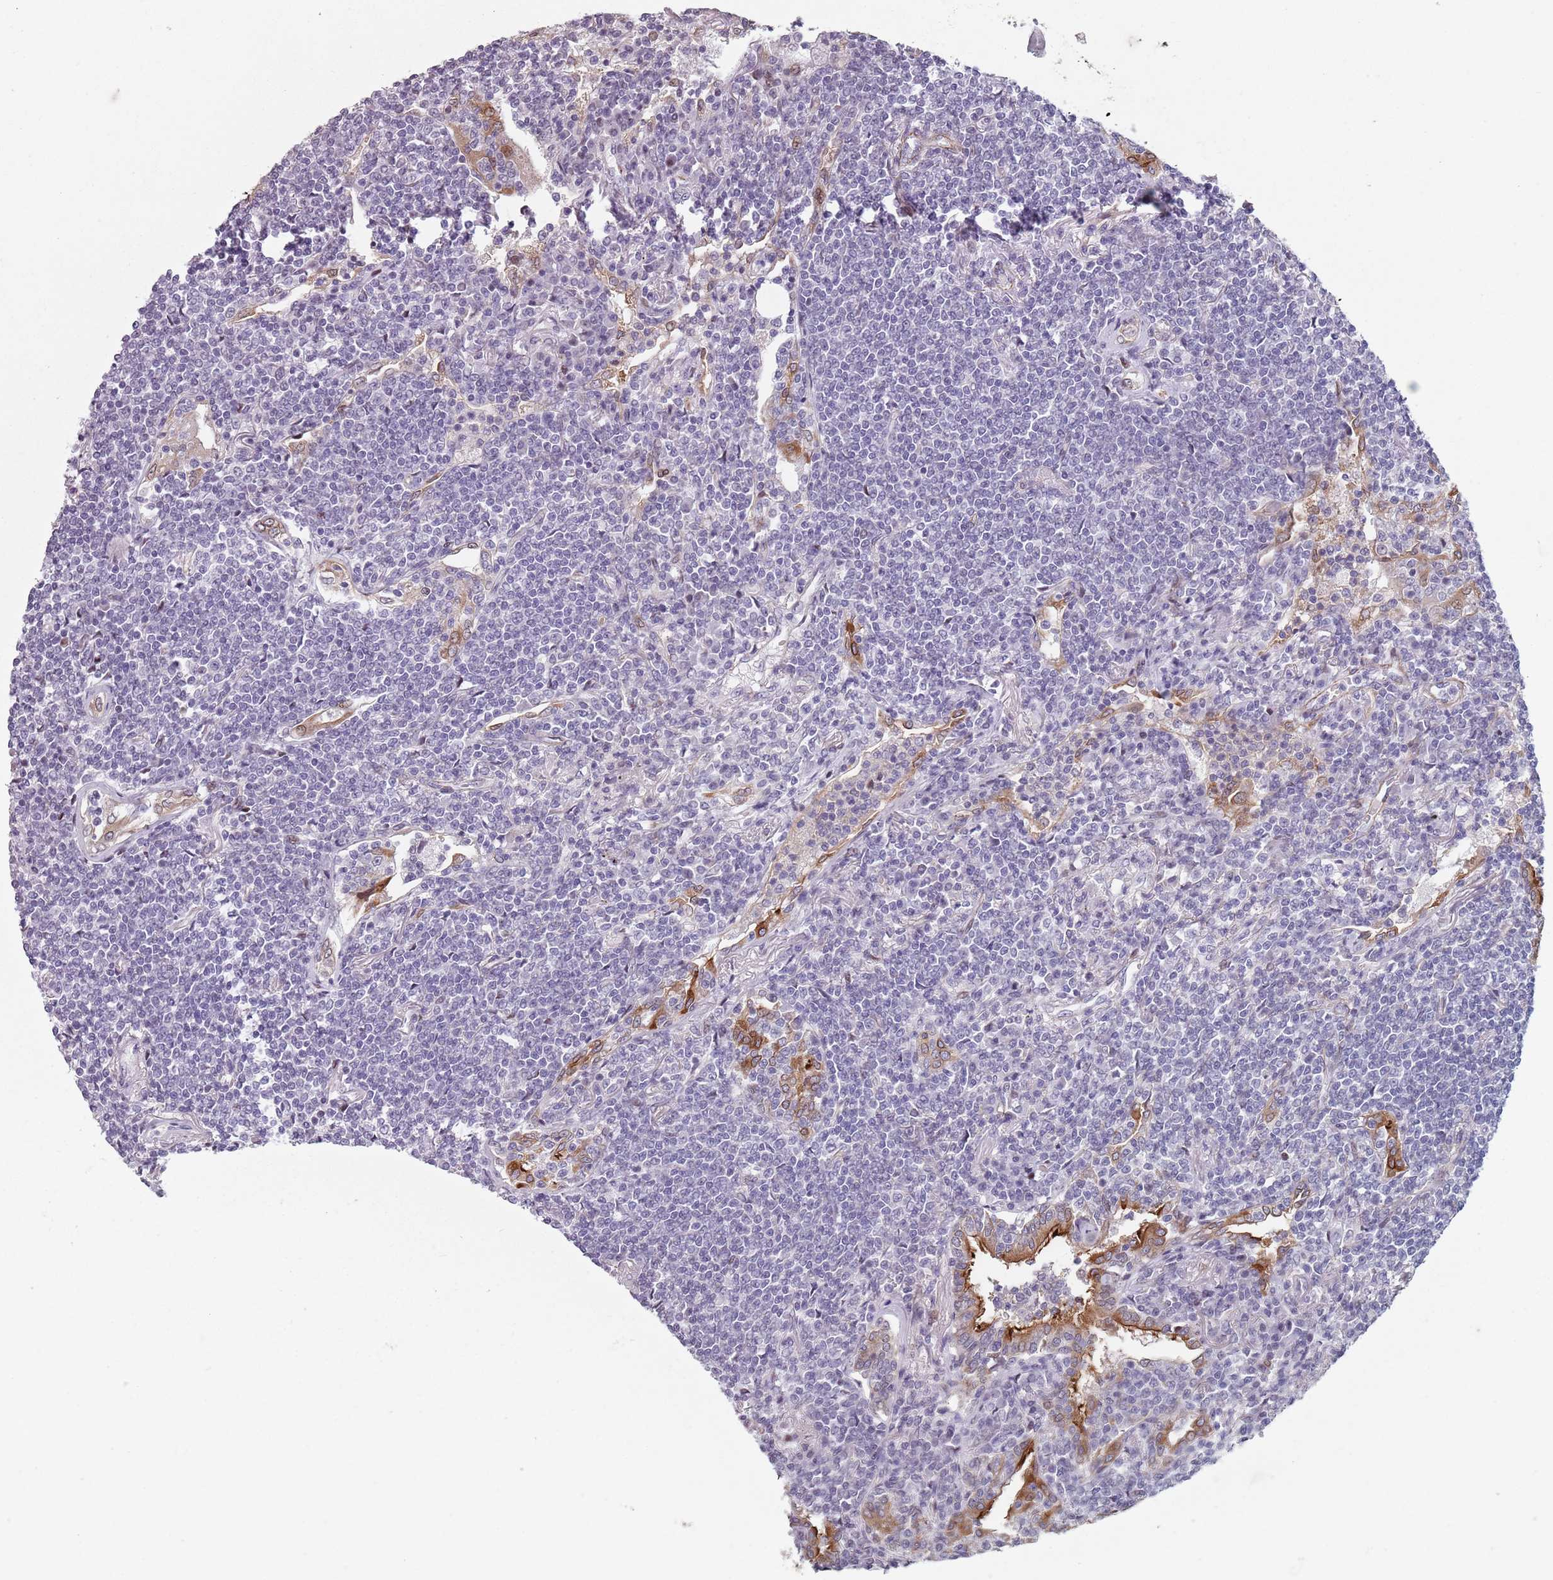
{"staining": {"intensity": "negative", "quantity": "none", "location": "none"}, "tissue": "lymphoma", "cell_type": "Tumor cells", "image_type": "cancer", "snomed": [{"axis": "morphology", "description": "Malignant lymphoma, non-Hodgkin's type, Low grade"}, {"axis": "topography", "description": "Lung"}], "caption": "The photomicrograph exhibits no significant expression in tumor cells of malignant lymphoma, non-Hodgkin's type (low-grade).", "gene": "TMC4", "patient": {"sex": "female", "age": 71}}